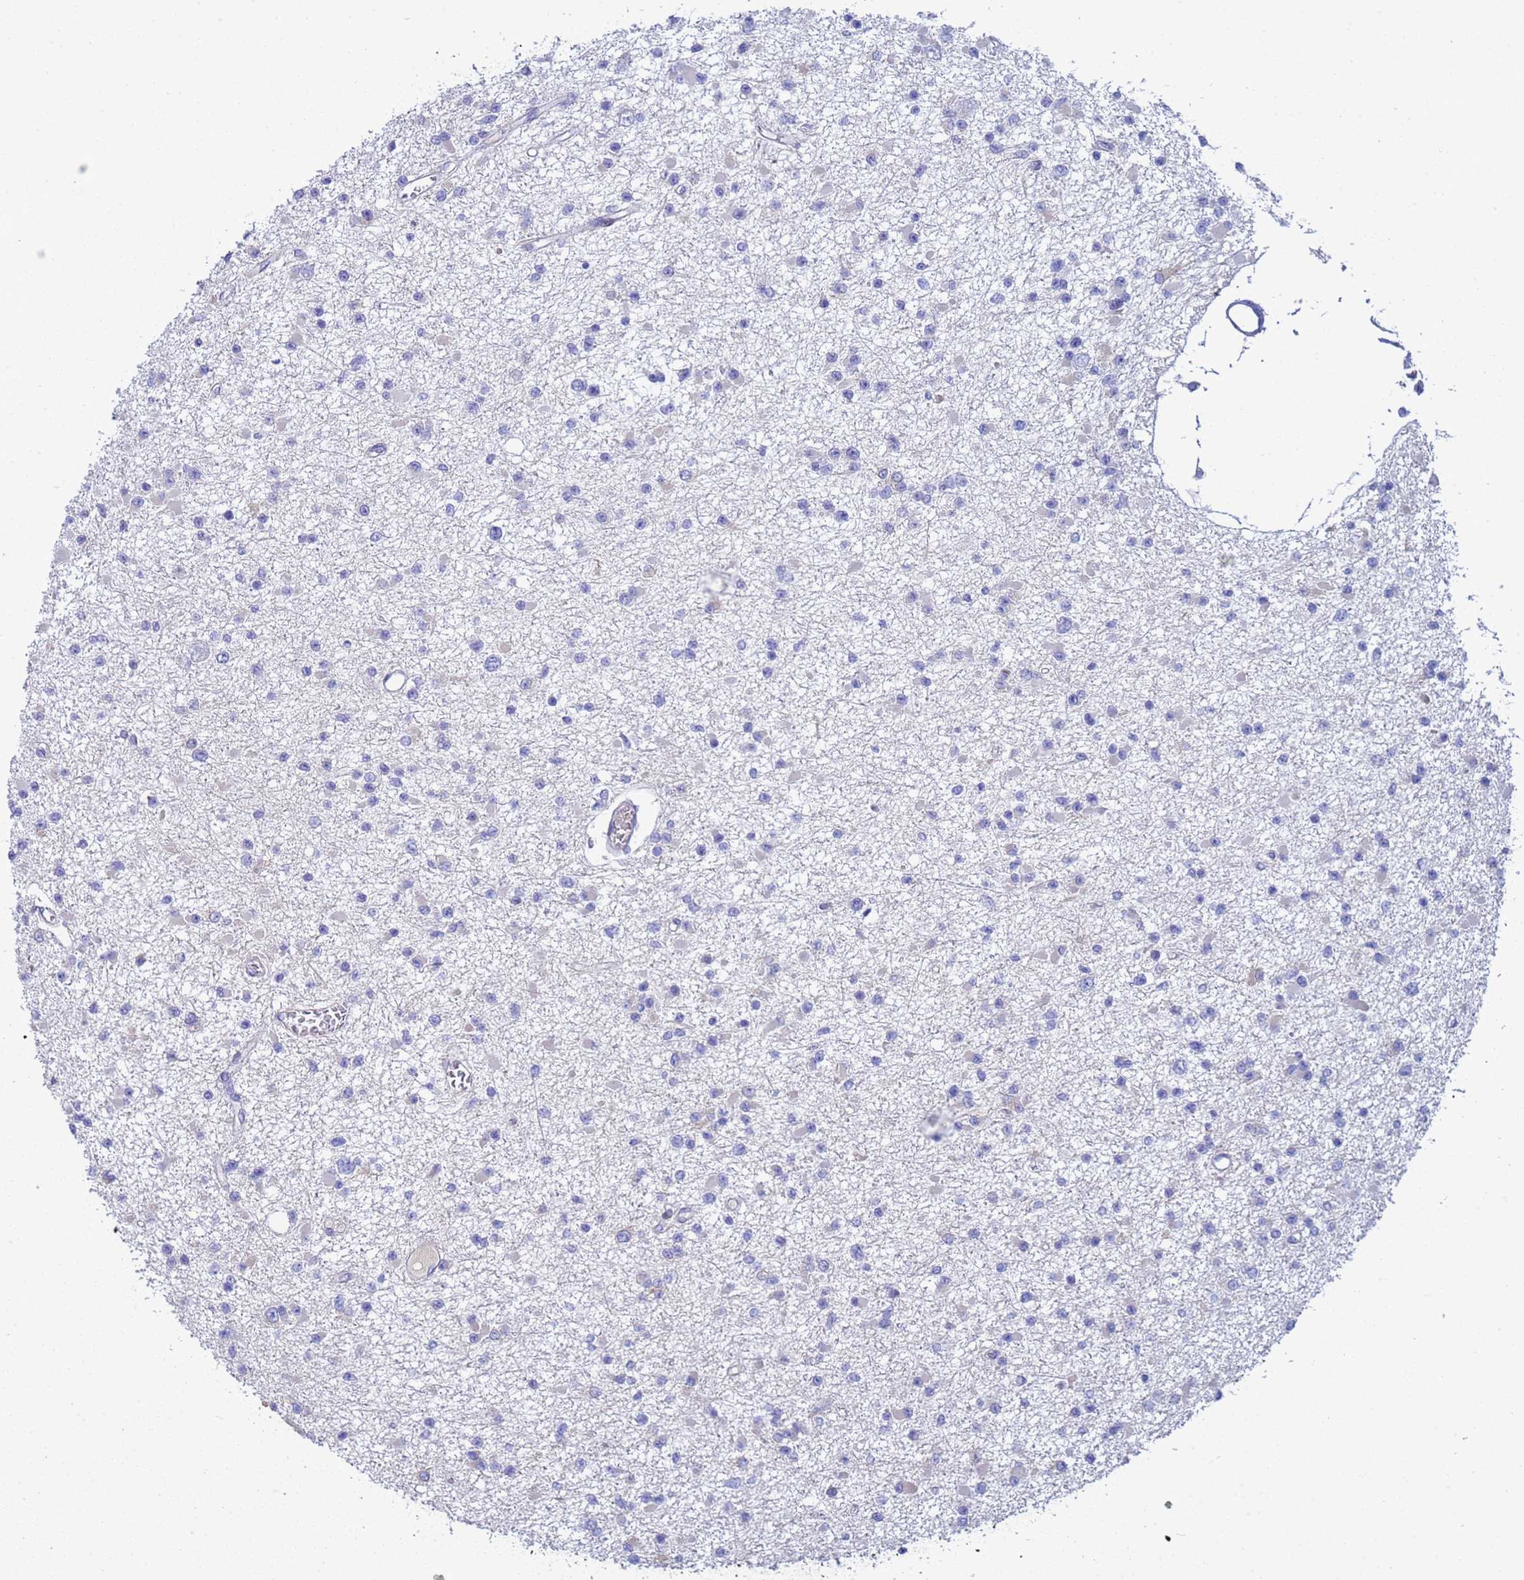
{"staining": {"intensity": "negative", "quantity": "none", "location": "none"}, "tissue": "glioma", "cell_type": "Tumor cells", "image_type": "cancer", "snomed": [{"axis": "morphology", "description": "Glioma, malignant, Low grade"}, {"axis": "topography", "description": "Brain"}], "caption": "High magnification brightfield microscopy of low-grade glioma (malignant) stained with DAB (brown) and counterstained with hematoxylin (blue): tumor cells show no significant positivity.", "gene": "PPP6R1", "patient": {"sex": "female", "age": 22}}